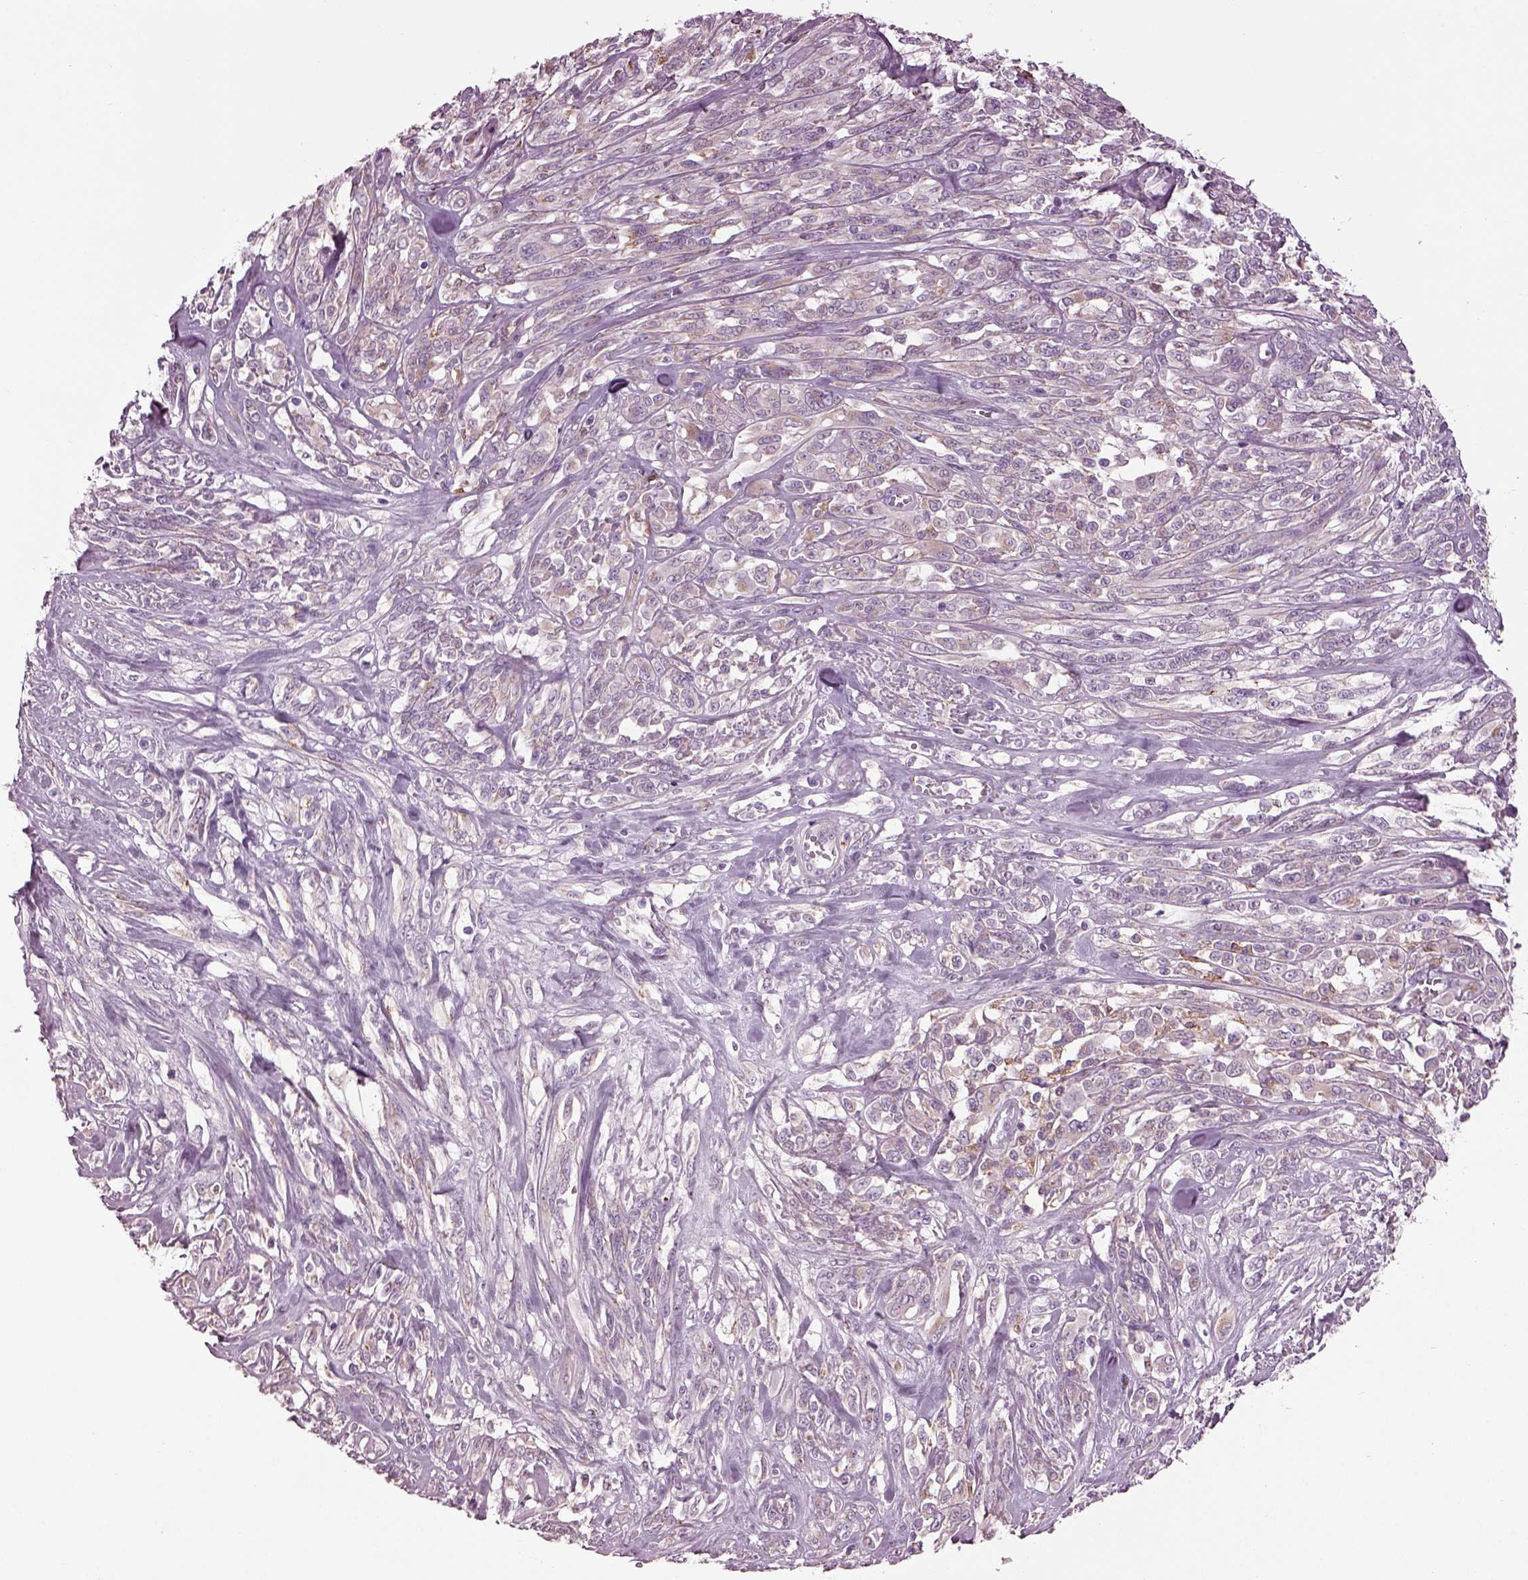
{"staining": {"intensity": "weak", "quantity": ">75%", "location": "cytoplasmic/membranous"}, "tissue": "melanoma", "cell_type": "Tumor cells", "image_type": "cancer", "snomed": [{"axis": "morphology", "description": "Malignant melanoma, NOS"}, {"axis": "topography", "description": "Skin"}], "caption": "Weak cytoplasmic/membranous protein positivity is appreciated in about >75% of tumor cells in melanoma.", "gene": "TMEM231", "patient": {"sex": "female", "age": 91}}